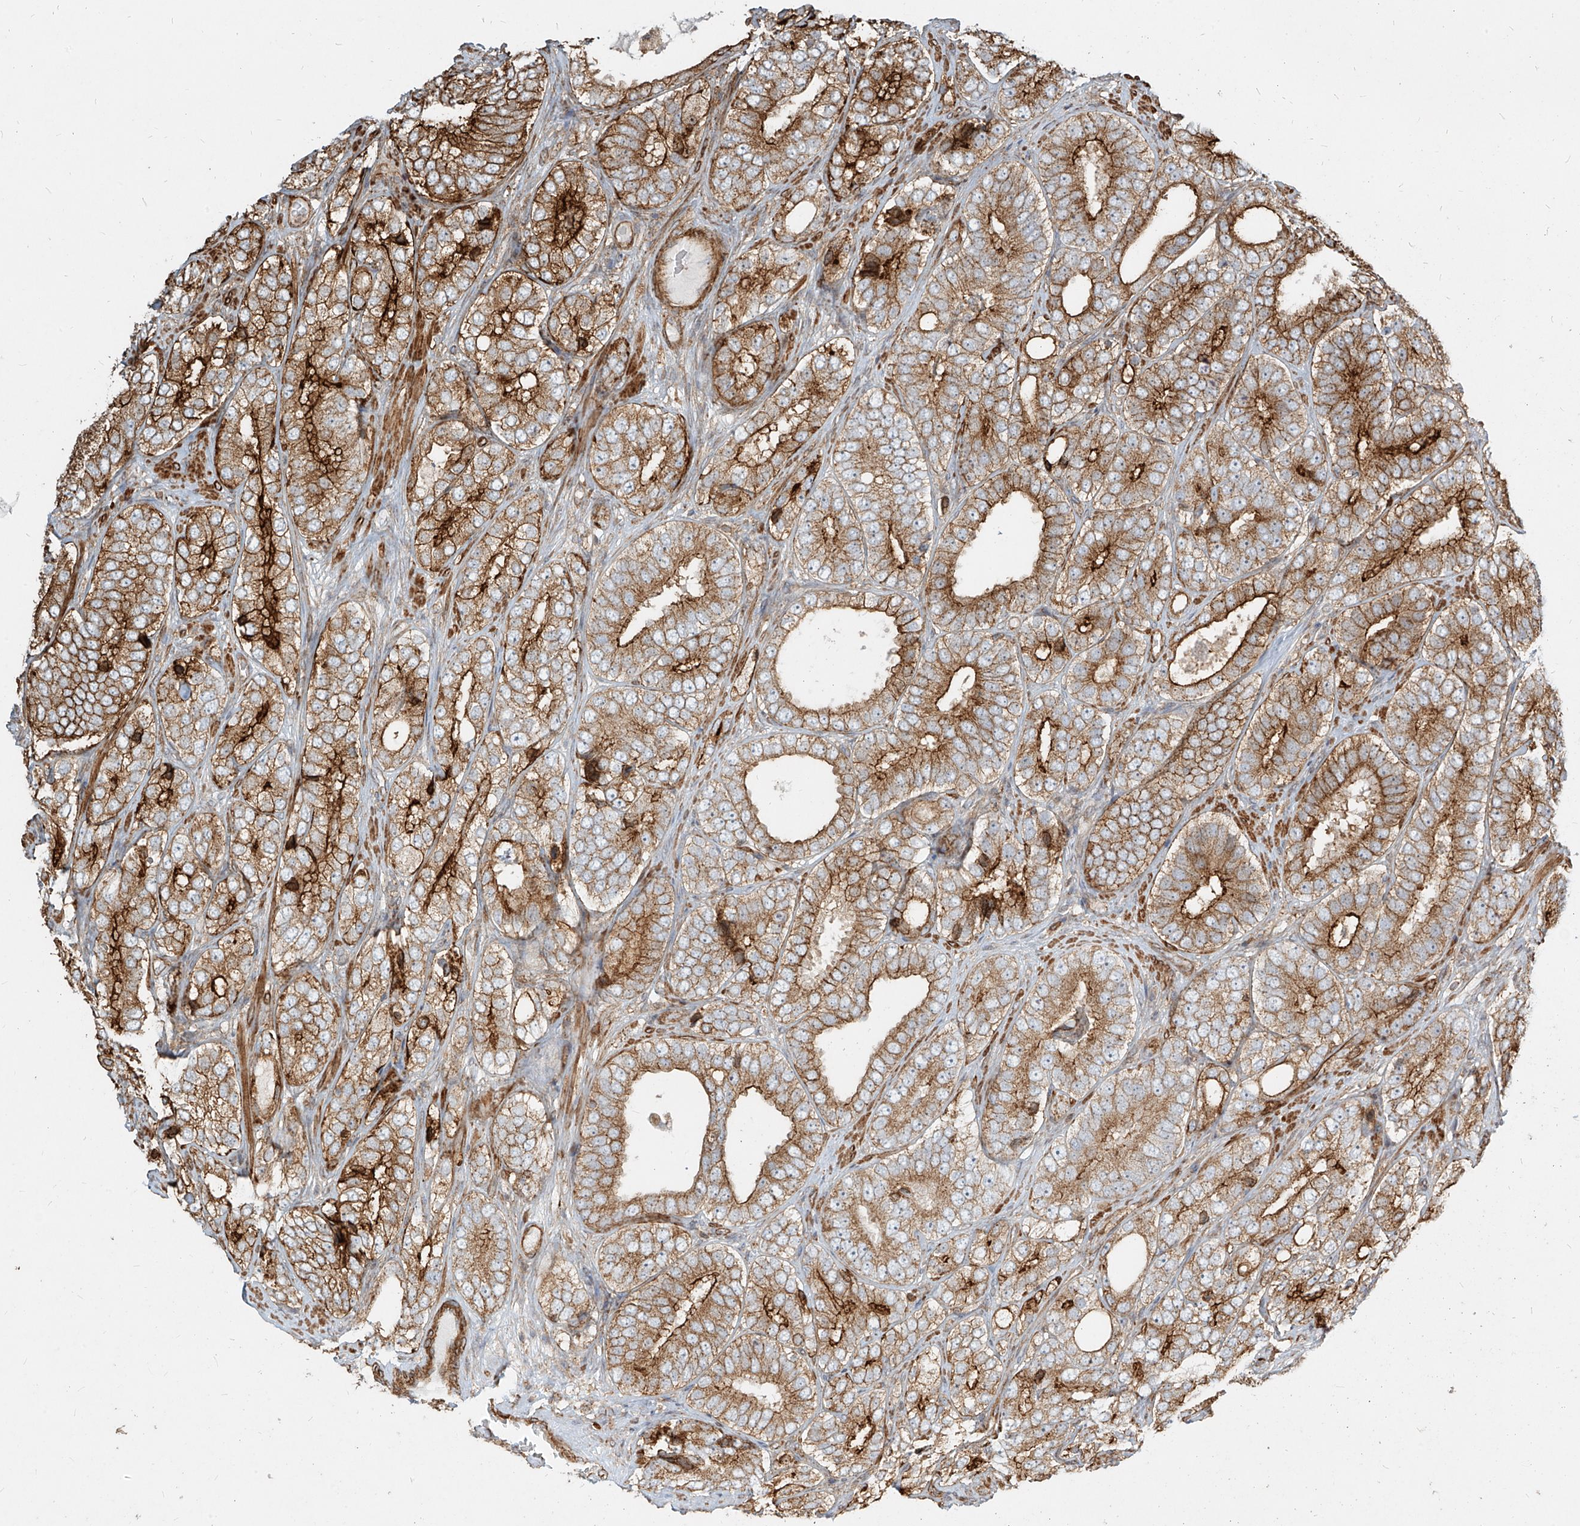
{"staining": {"intensity": "moderate", "quantity": ">75%", "location": "cytoplasmic/membranous"}, "tissue": "prostate cancer", "cell_type": "Tumor cells", "image_type": "cancer", "snomed": [{"axis": "morphology", "description": "Adenocarcinoma, High grade"}, {"axis": "topography", "description": "Prostate"}], "caption": "Prostate cancer (high-grade adenocarcinoma) stained with DAB (3,3'-diaminobenzidine) immunohistochemistry (IHC) demonstrates medium levels of moderate cytoplasmic/membranous positivity in about >75% of tumor cells.", "gene": "MTX2", "patient": {"sex": "male", "age": 56}}